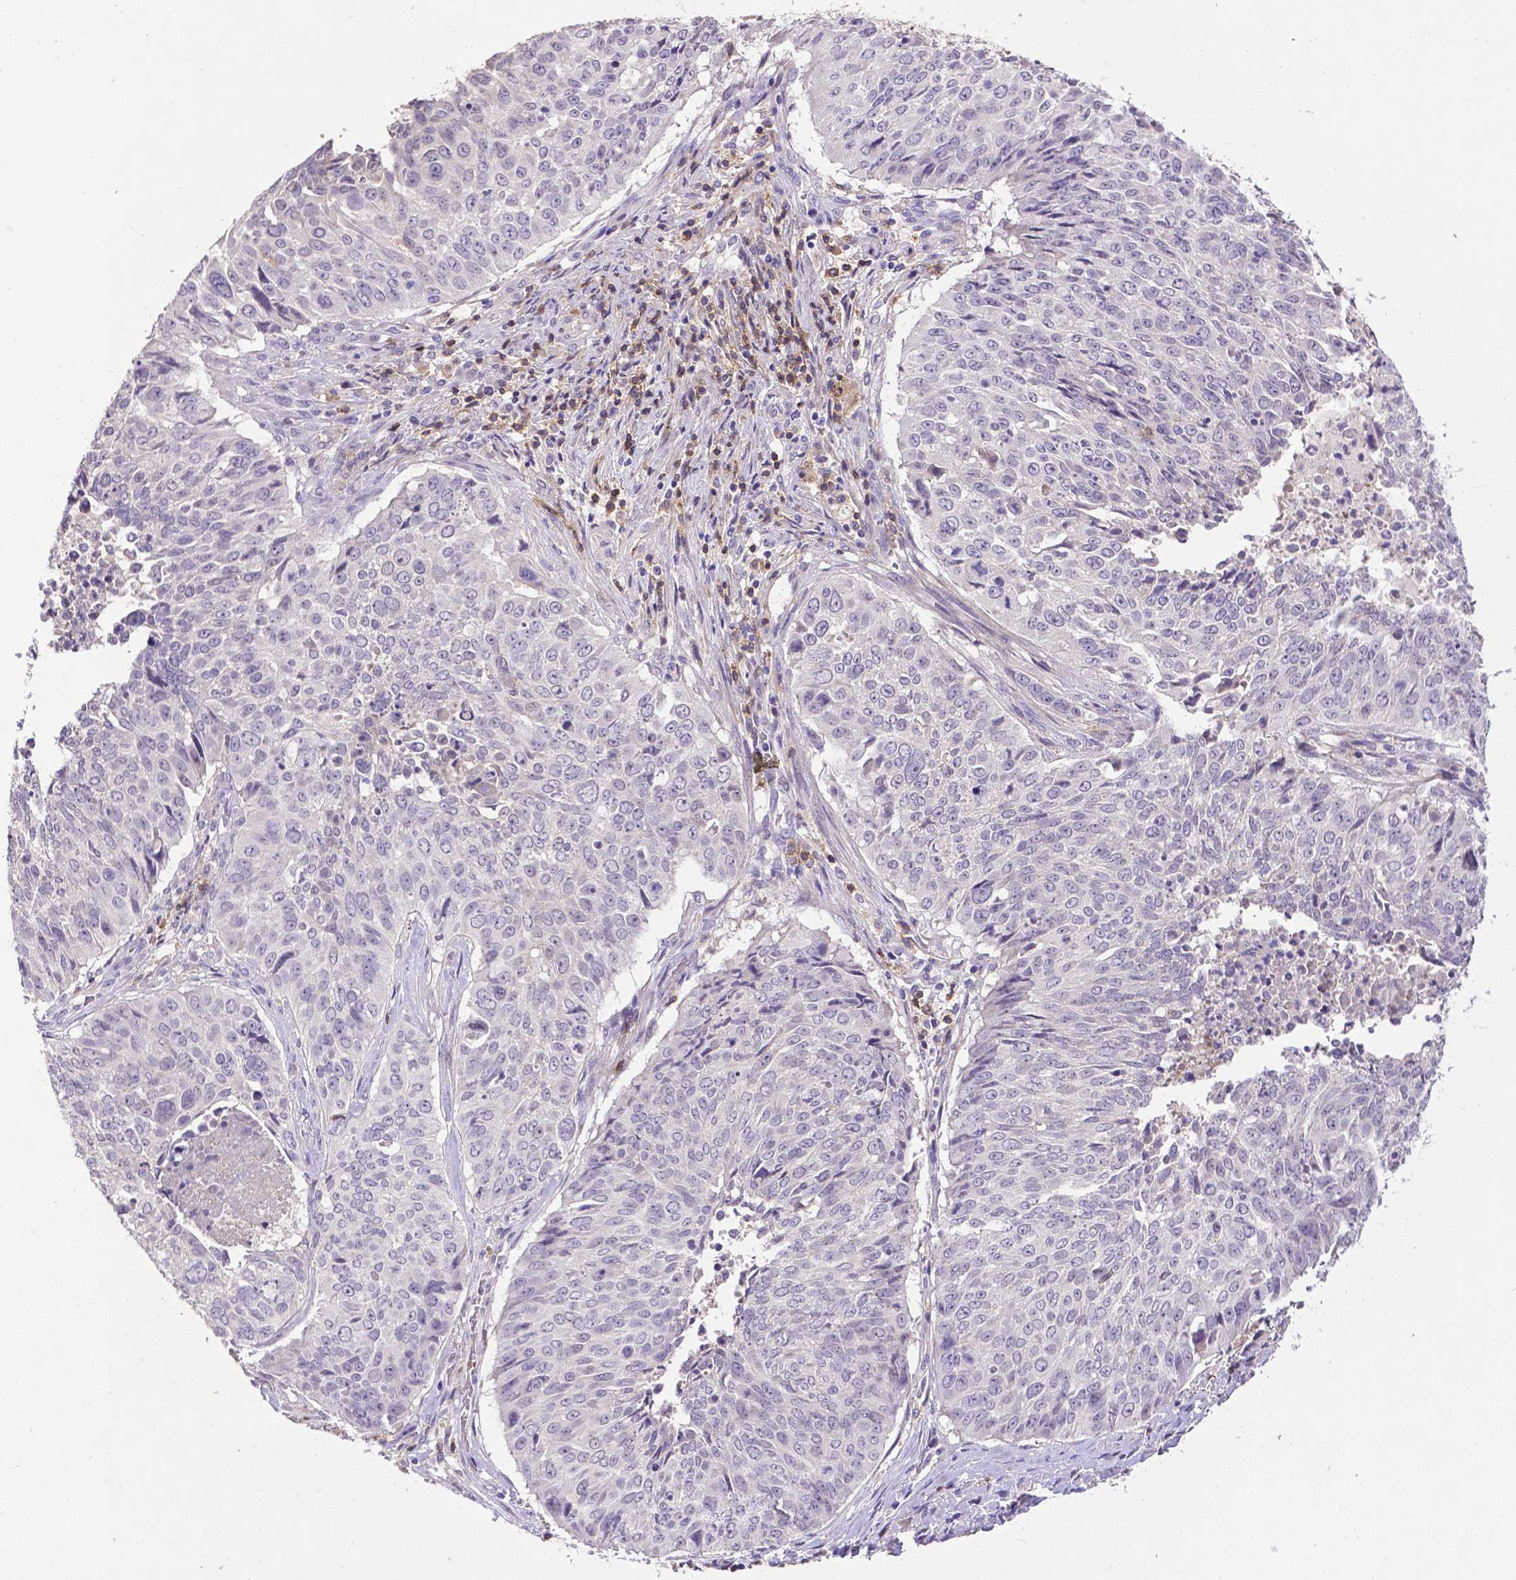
{"staining": {"intensity": "negative", "quantity": "none", "location": "none"}, "tissue": "lung cancer", "cell_type": "Tumor cells", "image_type": "cancer", "snomed": [{"axis": "morphology", "description": "Normal tissue, NOS"}, {"axis": "morphology", "description": "Squamous cell carcinoma, NOS"}, {"axis": "topography", "description": "Bronchus"}, {"axis": "topography", "description": "Lung"}], "caption": "The photomicrograph reveals no significant positivity in tumor cells of lung cancer.", "gene": "CD4", "patient": {"sex": "male", "age": 64}}